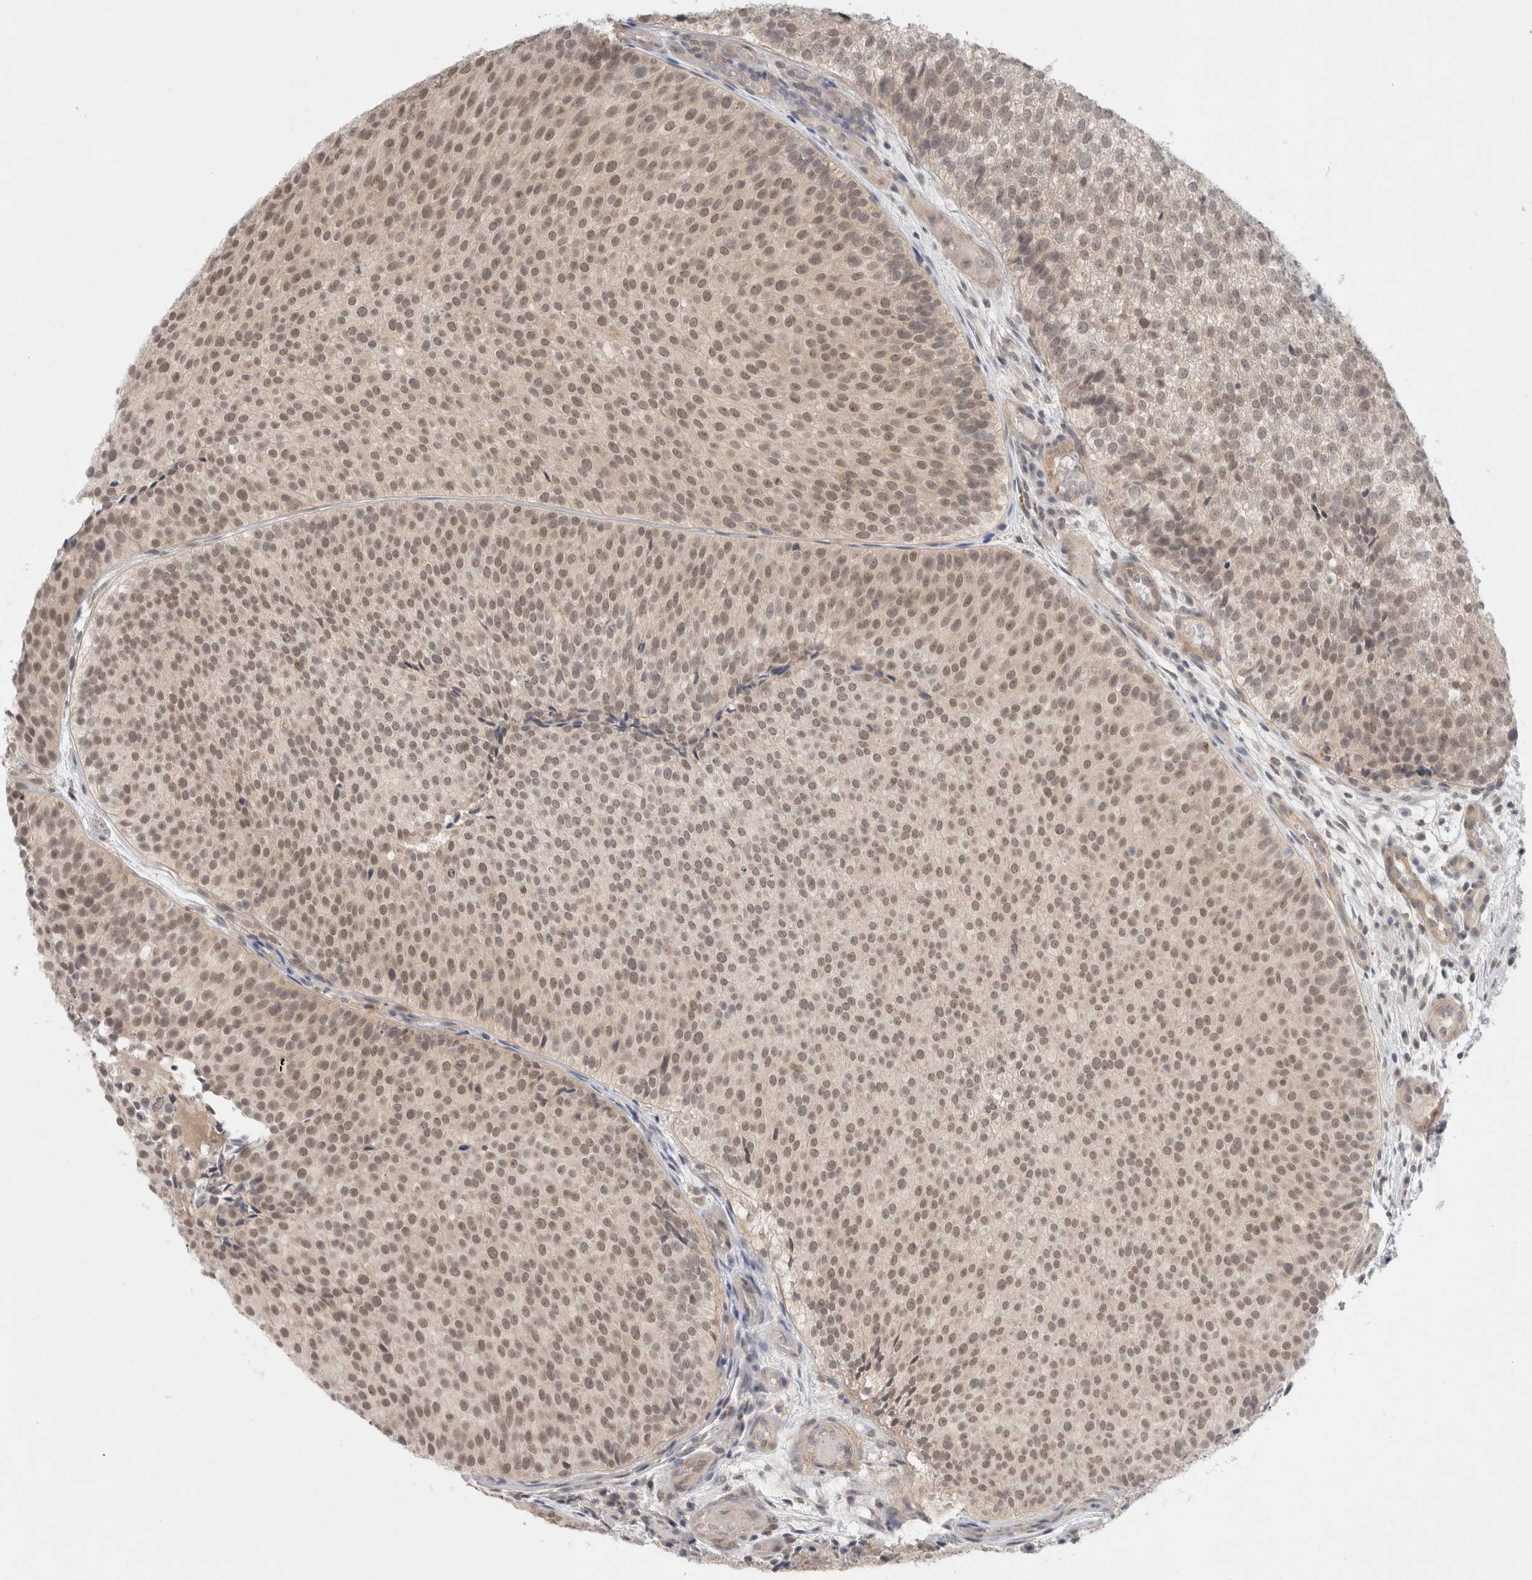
{"staining": {"intensity": "moderate", "quantity": "25%-75%", "location": "nuclear"}, "tissue": "urothelial cancer", "cell_type": "Tumor cells", "image_type": "cancer", "snomed": [{"axis": "morphology", "description": "Urothelial carcinoma, Low grade"}, {"axis": "topography", "description": "Urinary bladder"}], "caption": "Moderate nuclear protein staining is appreciated in approximately 25%-75% of tumor cells in urothelial cancer.", "gene": "FBXO42", "patient": {"sex": "male", "age": 86}}